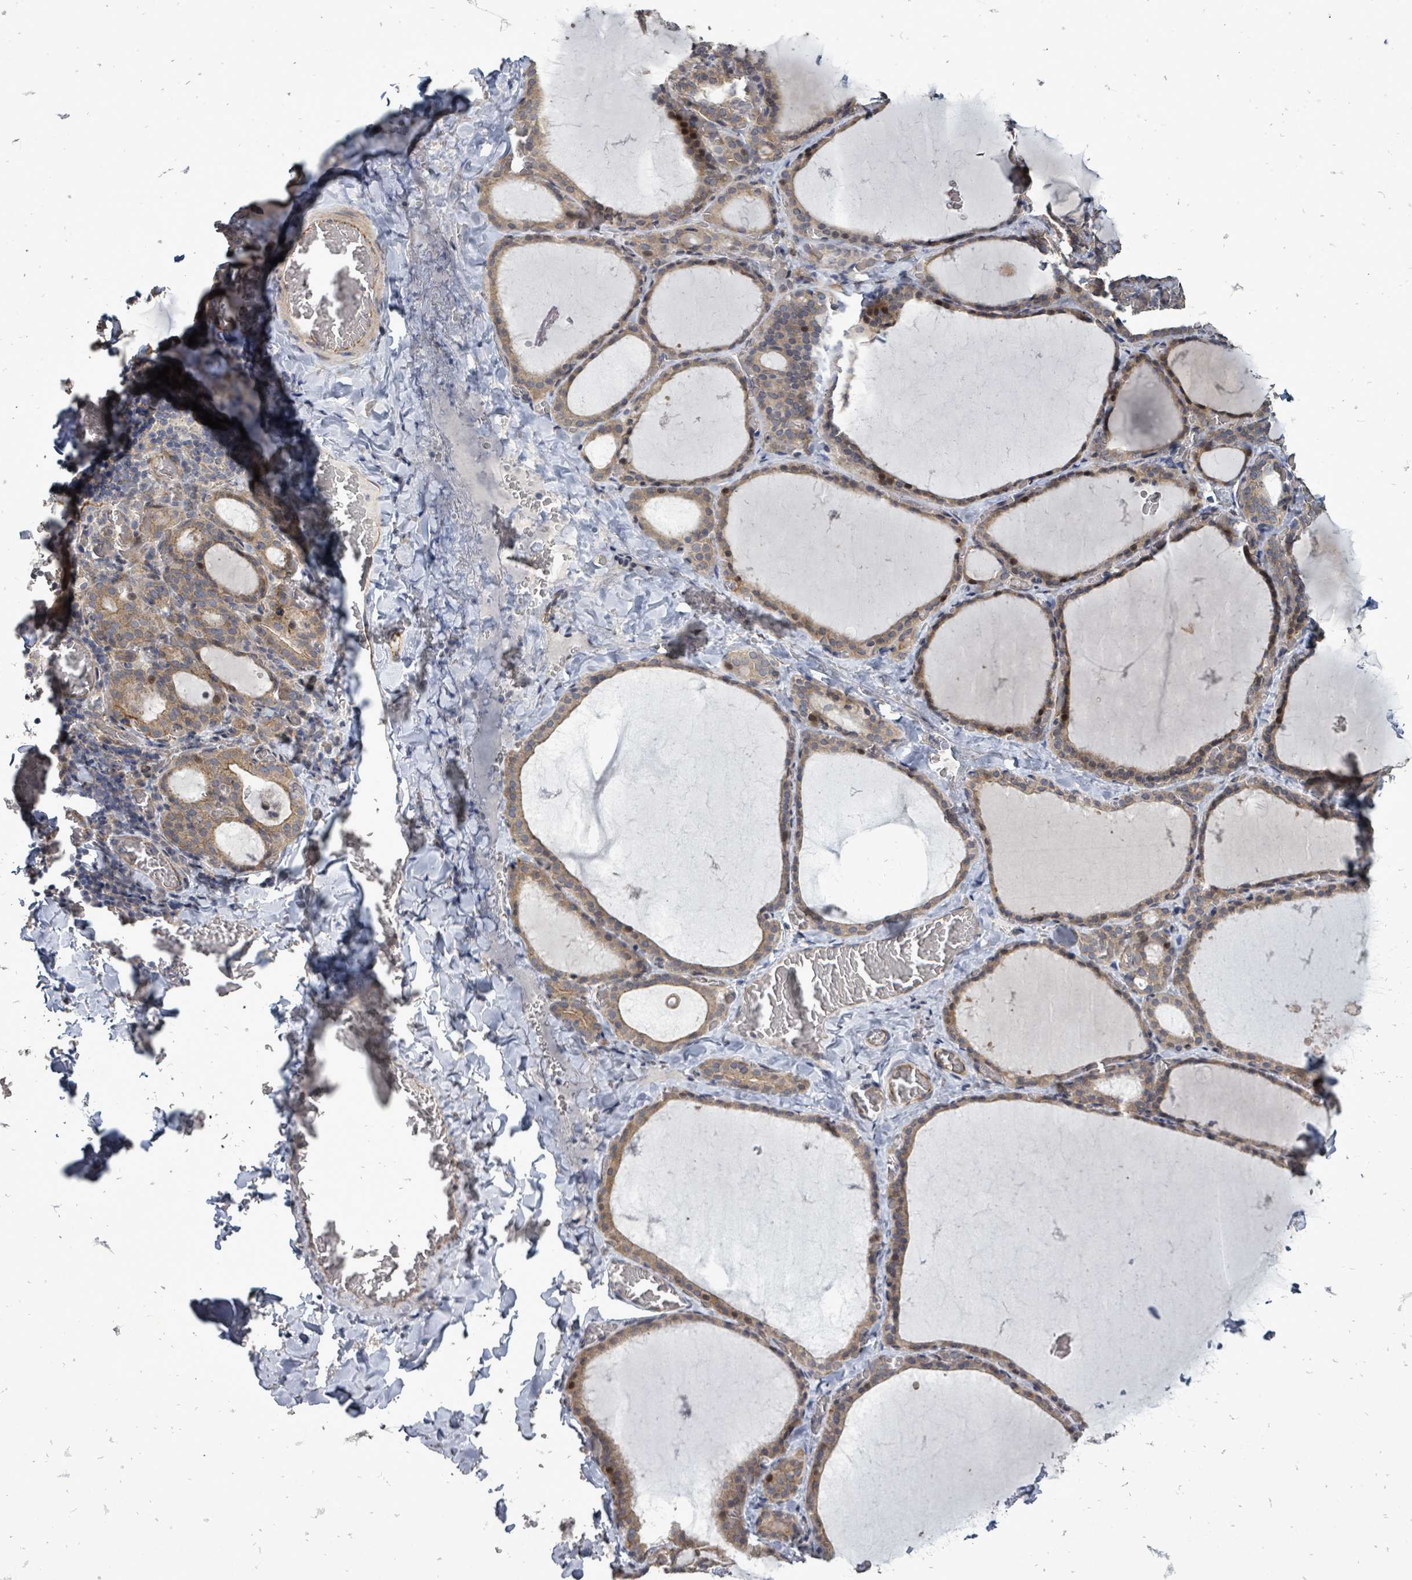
{"staining": {"intensity": "moderate", "quantity": ">75%", "location": "cytoplasmic/membranous"}, "tissue": "thyroid gland", "cell_type": "Glandular cells", "image_type": "normal", "snomed": [{"axis": "morphology", "description": "Normal tissue, NOS"}, {"axis": "topography", "description": "Thyroid gland"}], "caption": "Brown immunohistochemical staining in benign human thyroid gland exhibits moderate cytoplasmic/membranous expression in about >75% of glandular cells. The protein is stained brown, and the nuclei are stained in blue (DAB IHC with brightfield microscopy, high magnification).", "gene": "RALGAPB", "patient": {"sex": "female", "age": 39}}